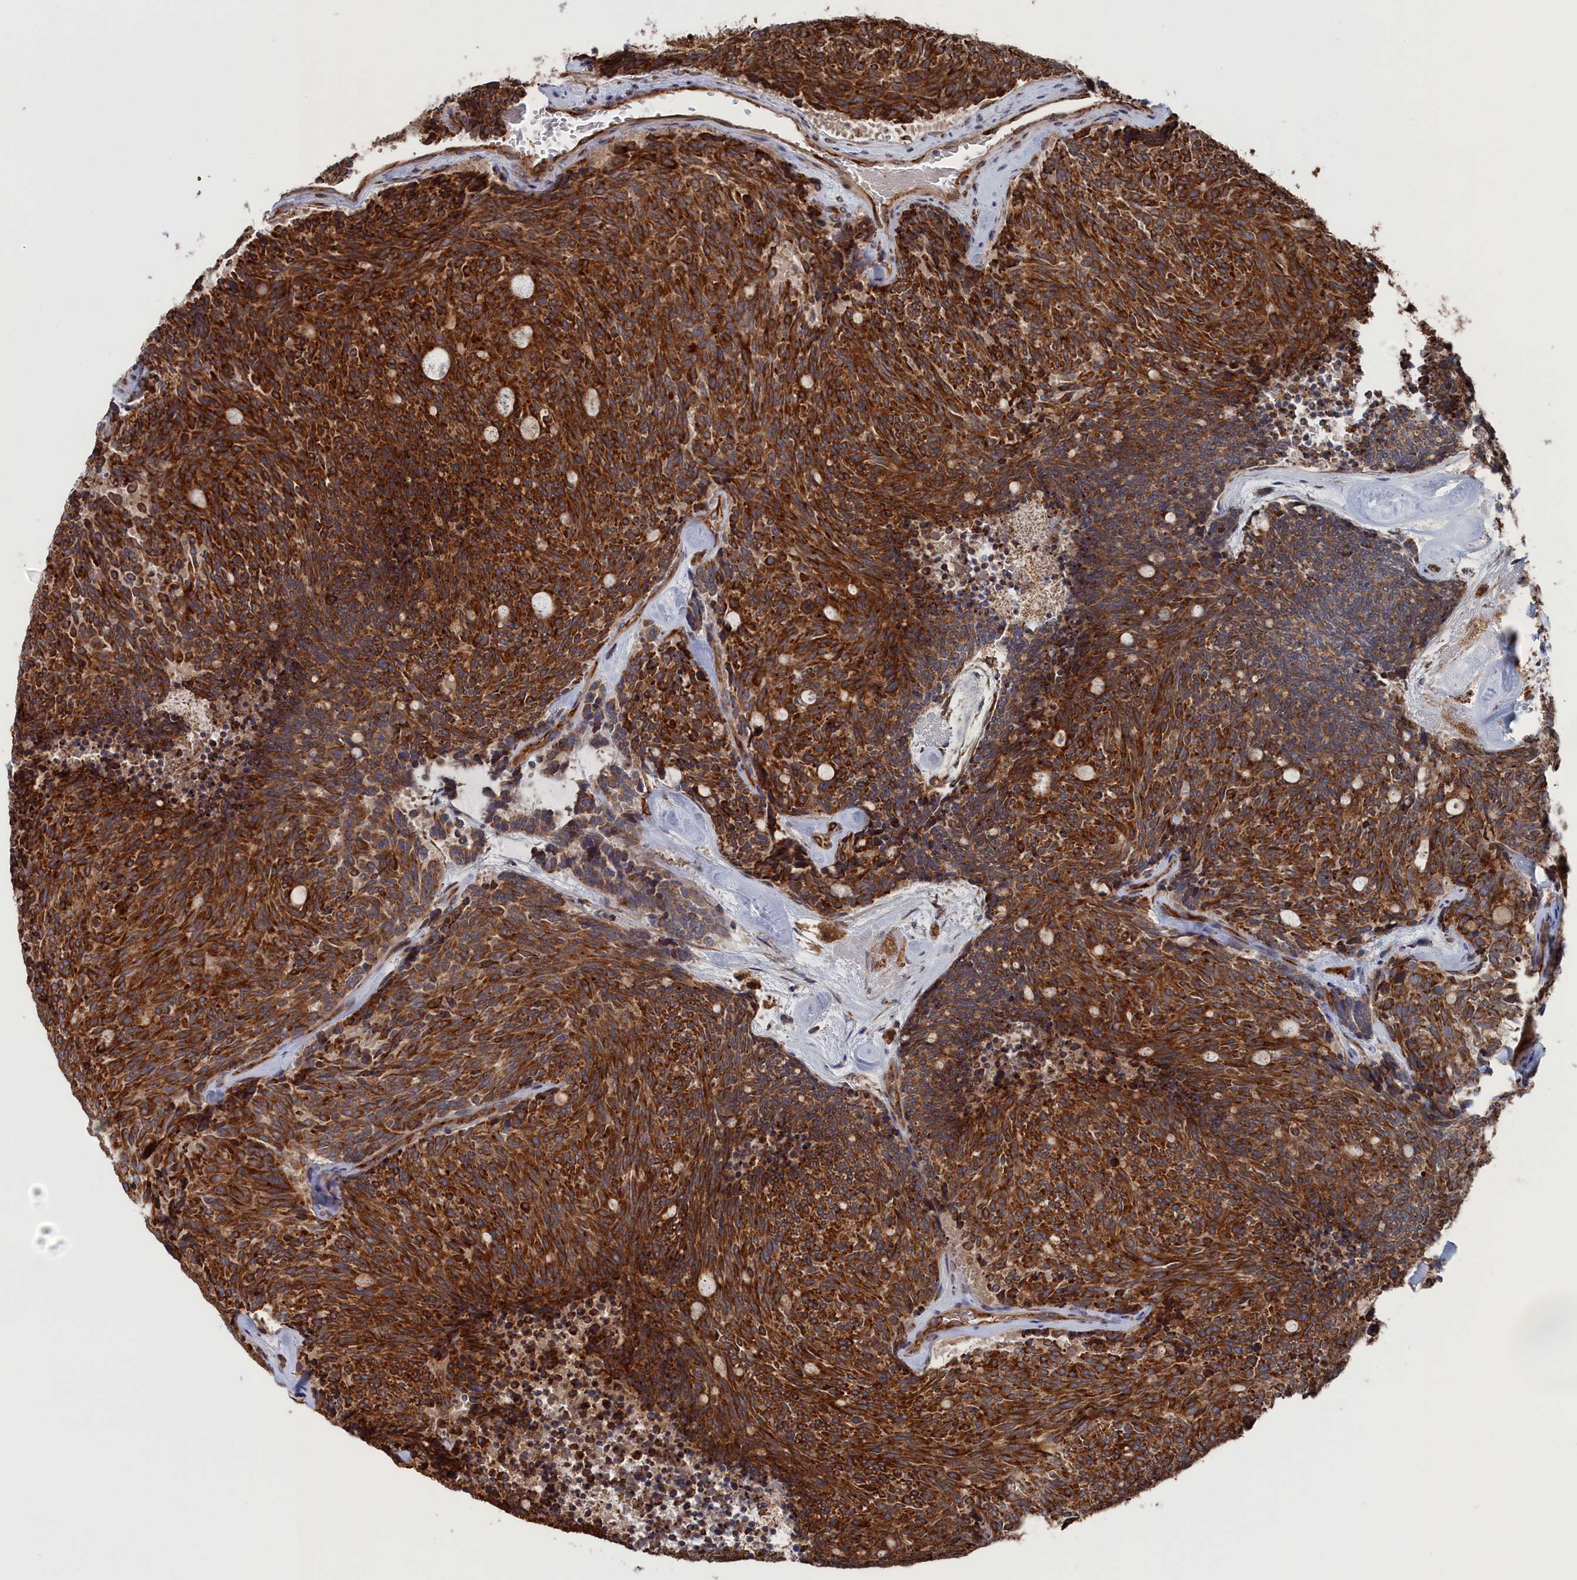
{"staining": {"intensity": "strong", "quantity": ">75%", "location": "cytoplasmic/membranous"}, "tissue": "carcinoid", "cell_type": "Tumor cells", "image_type": "cancer", "snomed": [{"axis": "morphology", "description": "Carcinoid, malignant, NOS"}, {"axis": "topography", "description": "Pancreas"}], "caption": "This photomicrograph reveals immunohistochemistry staining of human carcinoid, with high strong cytoplasmic/membranous staining in approximately >75% of tumor cells.", "gene": "BPIFB6", "patient": {"sex": "female", "age": 54}}